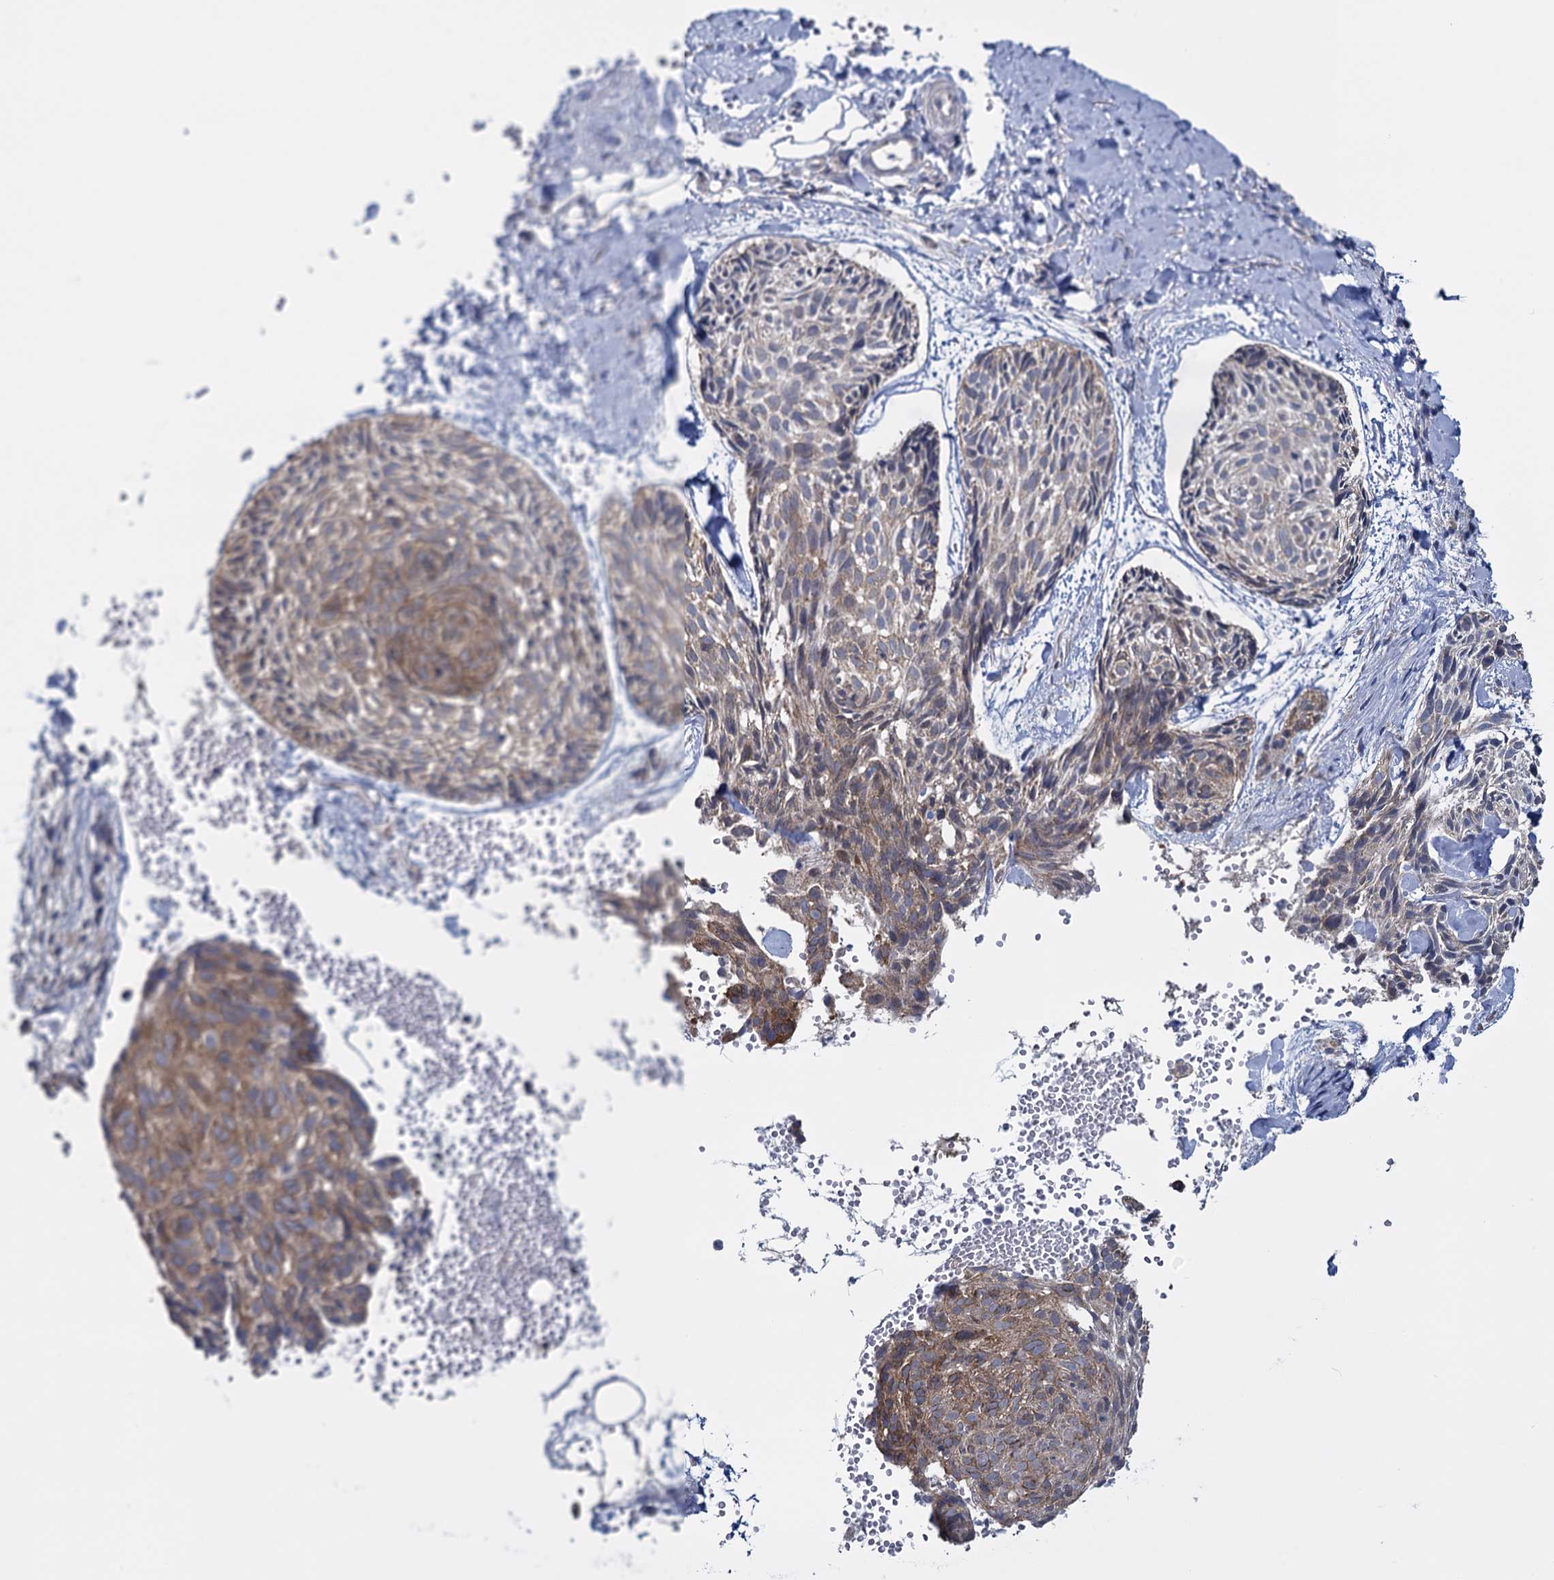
{"staining": {"intensity": "moderate", "quantity": ">75%", "location": "cytoplasmic/membranous"}, "tissue": "skin cancer", "cell_type": "Tumor cells", "image_type": "cancer", "snomed": [{"axis": "morphology", "description": "Normal tissue, NOS"}, {"axis": "morphology", "description": "Basal cell carcinoma"}, {"axis": "topography", "description": "Skin"}], "caption": "A histopathology image of human skin cancer (basal cell carcinoma) stained for a protein demonstrates moderate cytoplasmic/membranous brown staining in tumor cells. The staining is performed using DAB brown chromogen to label protein expression. The nuclei are counter-stained blue using hematoxylin.", "gene": "GSTM2", "patient": {"sex": "male", "age": 66}}